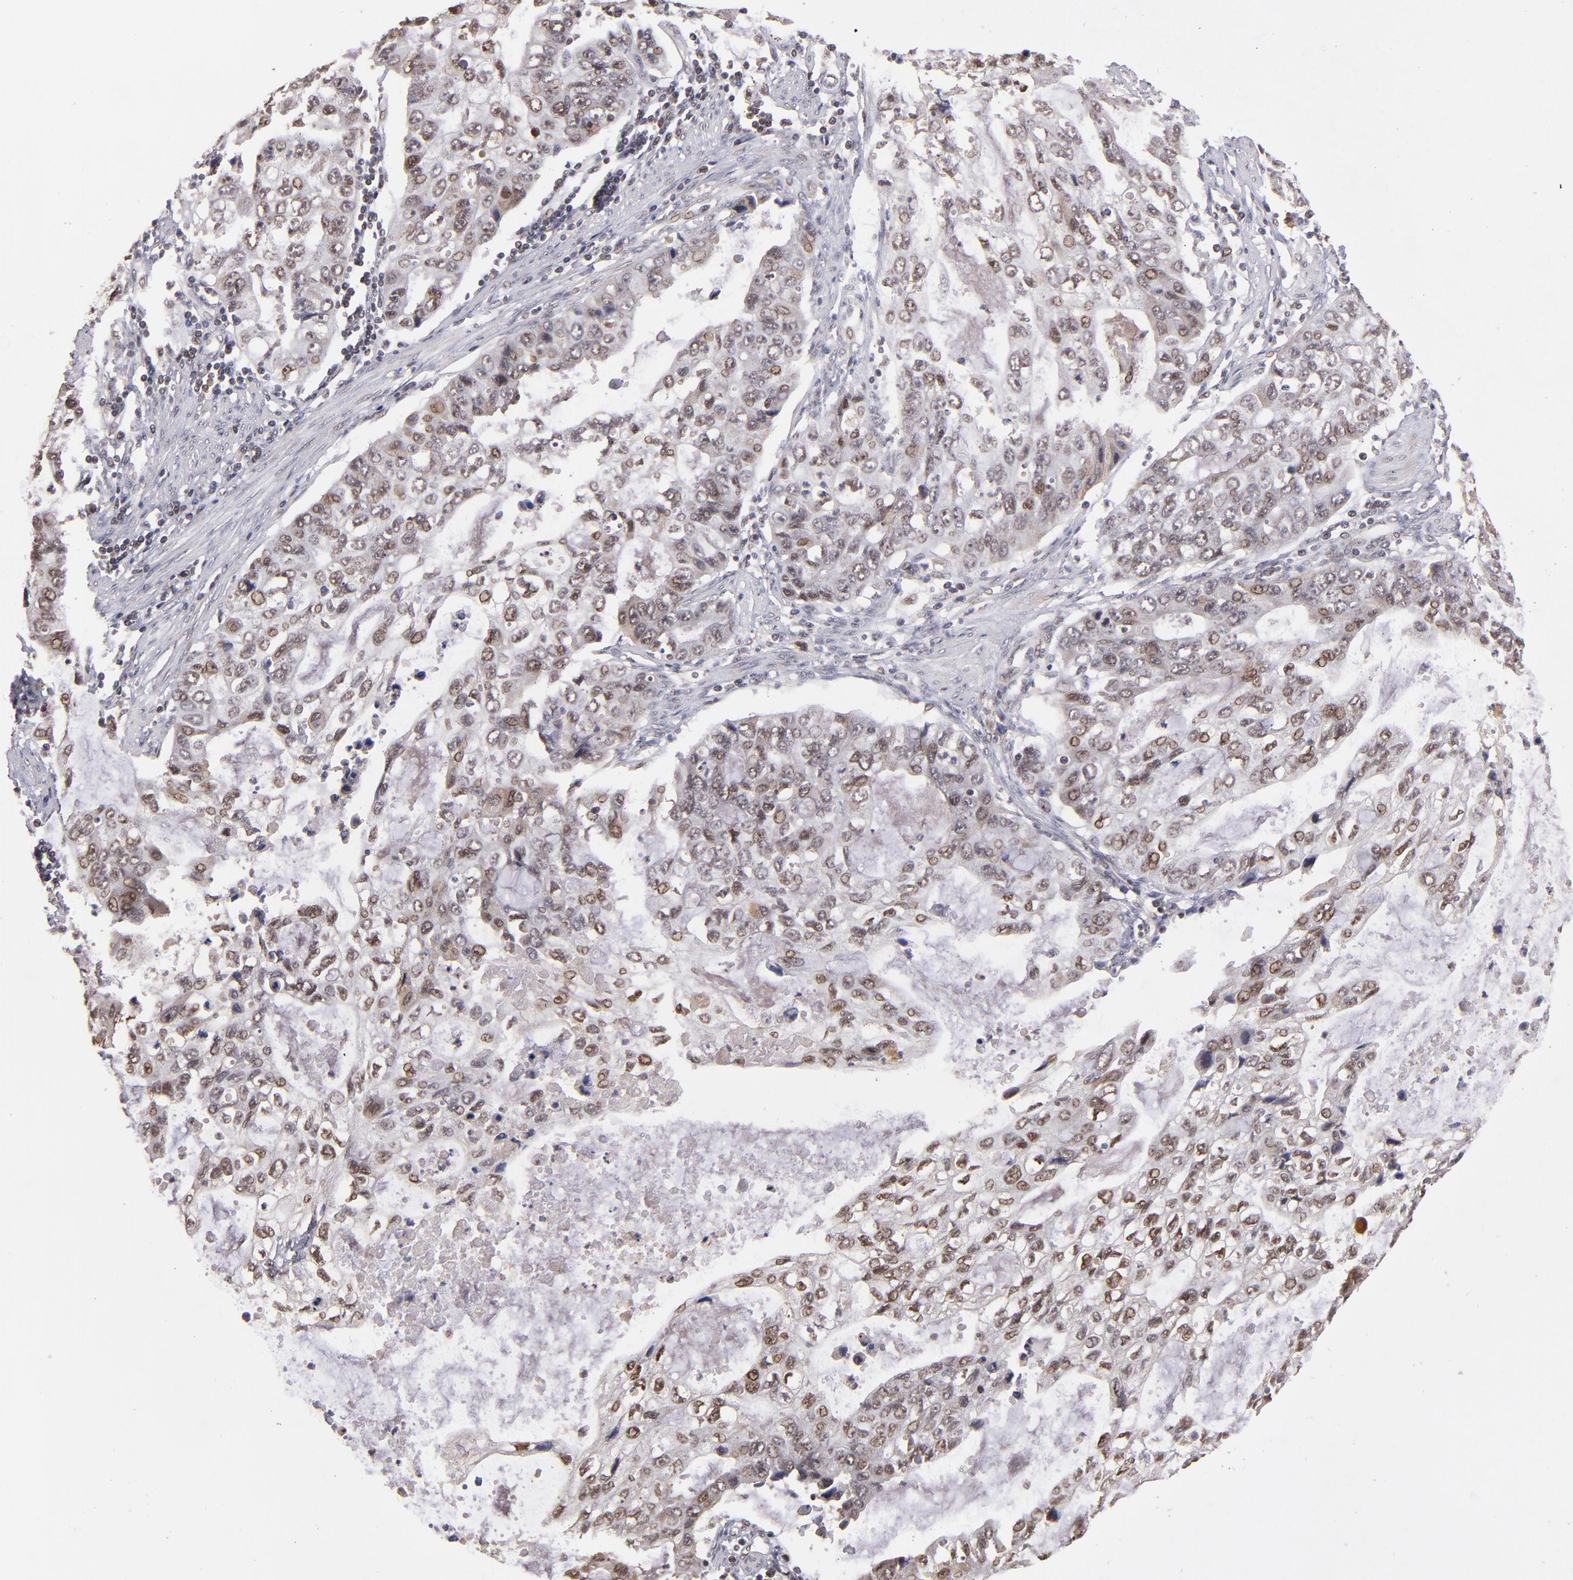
{"staining": {"intensity": "weak", "quantity": ">75%", "location": "nuclear"}, "tissue": "stomach cancer", "cell_type": "Tumor cells", "image_type": "cancer", "snomed": [{"axis": "morphology", "description": "Adenocarcinoma, NOS"}, {"axis": "topography", "description": "Stomach, upper"}], "caption": "Weak nuclear expression is seen in approximately >75% of tumor cells in adenocarcinoma (stomach). (brown staining indicates protein expression, while blue staining denotes nuclei).", "gene": "ABHD12B", "patient": {"sex": "female", "age": 52}}